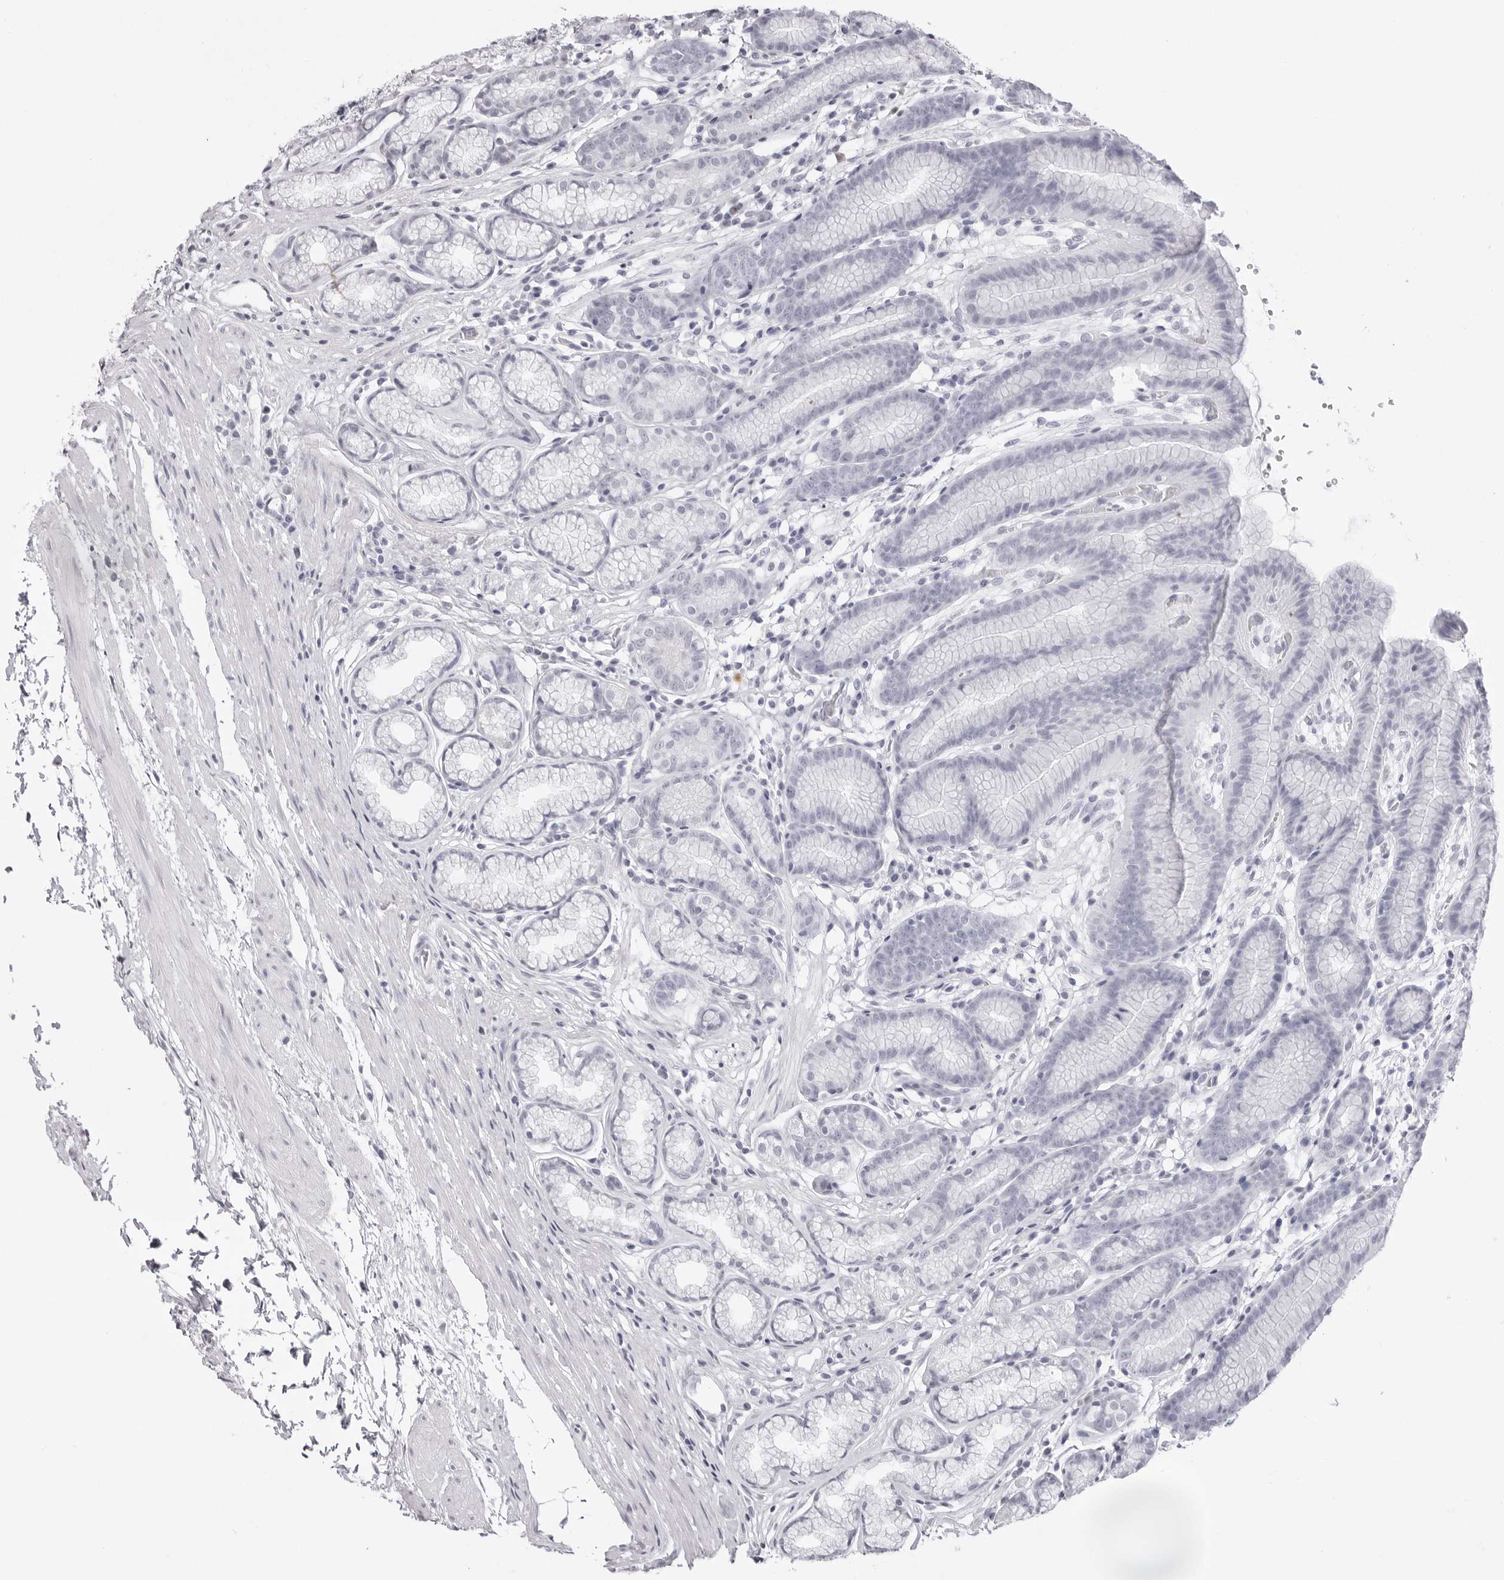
{"staining": {"intensity": "negative", "quantity": "none", "location": "none"}, "tissue": "stomach", "cell_type": "Glandular cells", "image_type": "normal", "snomed": [{"axis": "morphology", "description": "Normal tissue, NOS"}, {"axis": "topography", "description": "Stomach"}], "caption": "Immunohistochemistry (IHC) histopathology image of normal stomach: human stomach stained with DAB demonstrates no significant protein staining in glandular cells. (Brightfield microscopy of DAB immunohistochemistry at high magnification).", "gene": "CST5", "patient": {"sex": "male", "age": 42}}